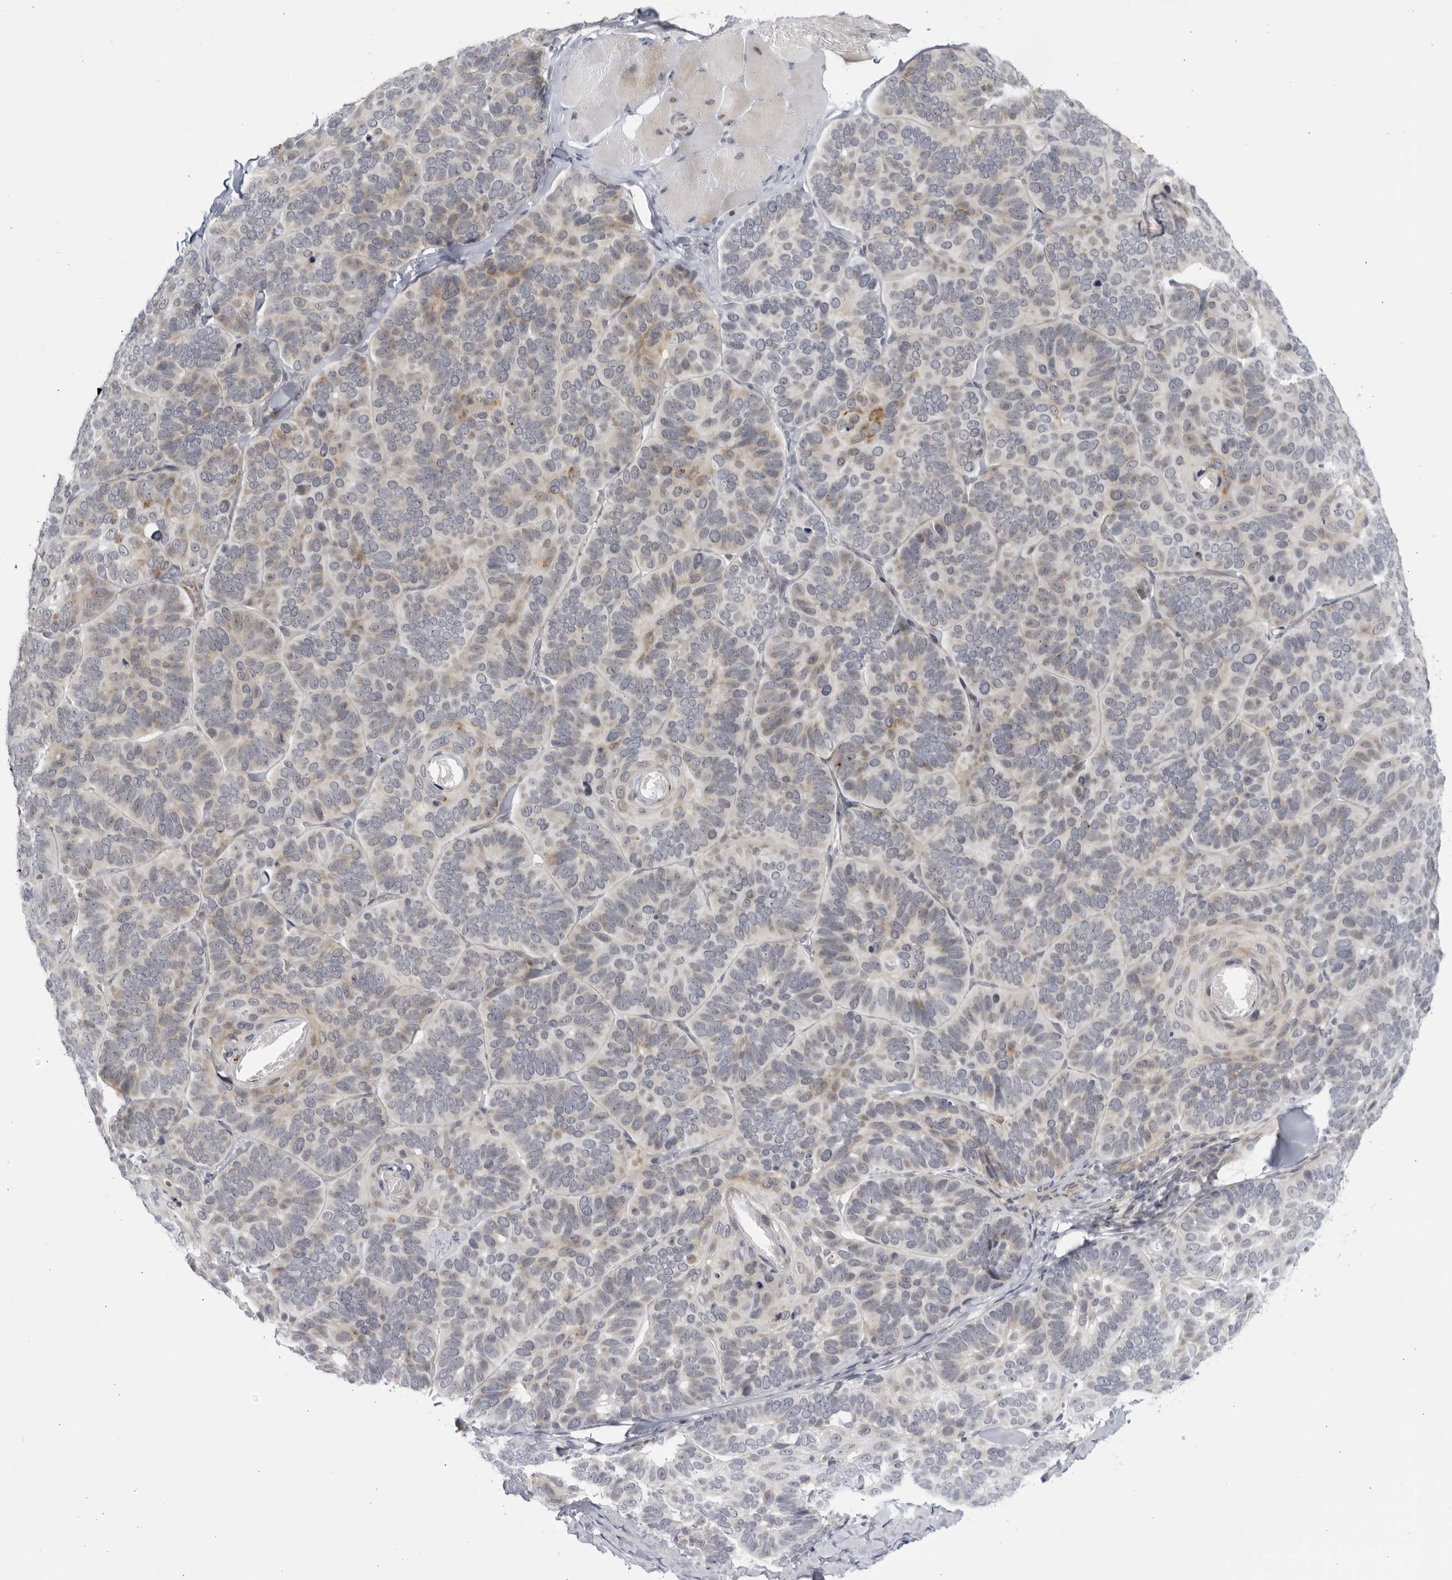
{"staining": {"intensity": "weak", "quantity": "<25%", "location": "cytoplasmic/membranous"}, "tissue": "skin cancer", "cell_type": "Tumor cells", "image_type": "cancer", "snomed": [{"axis": "morphology", "description": "Basal cell carcinoma"}, {"axis": "topography", "description": "Skin"}], "caption": "A high-resolution image shows IHC staining of skin basal cell carcinoma, which exhibits no significant staining in tumor cells.", "gene": "CNBD1", "patient": {"sex": "male", "age": 62}}